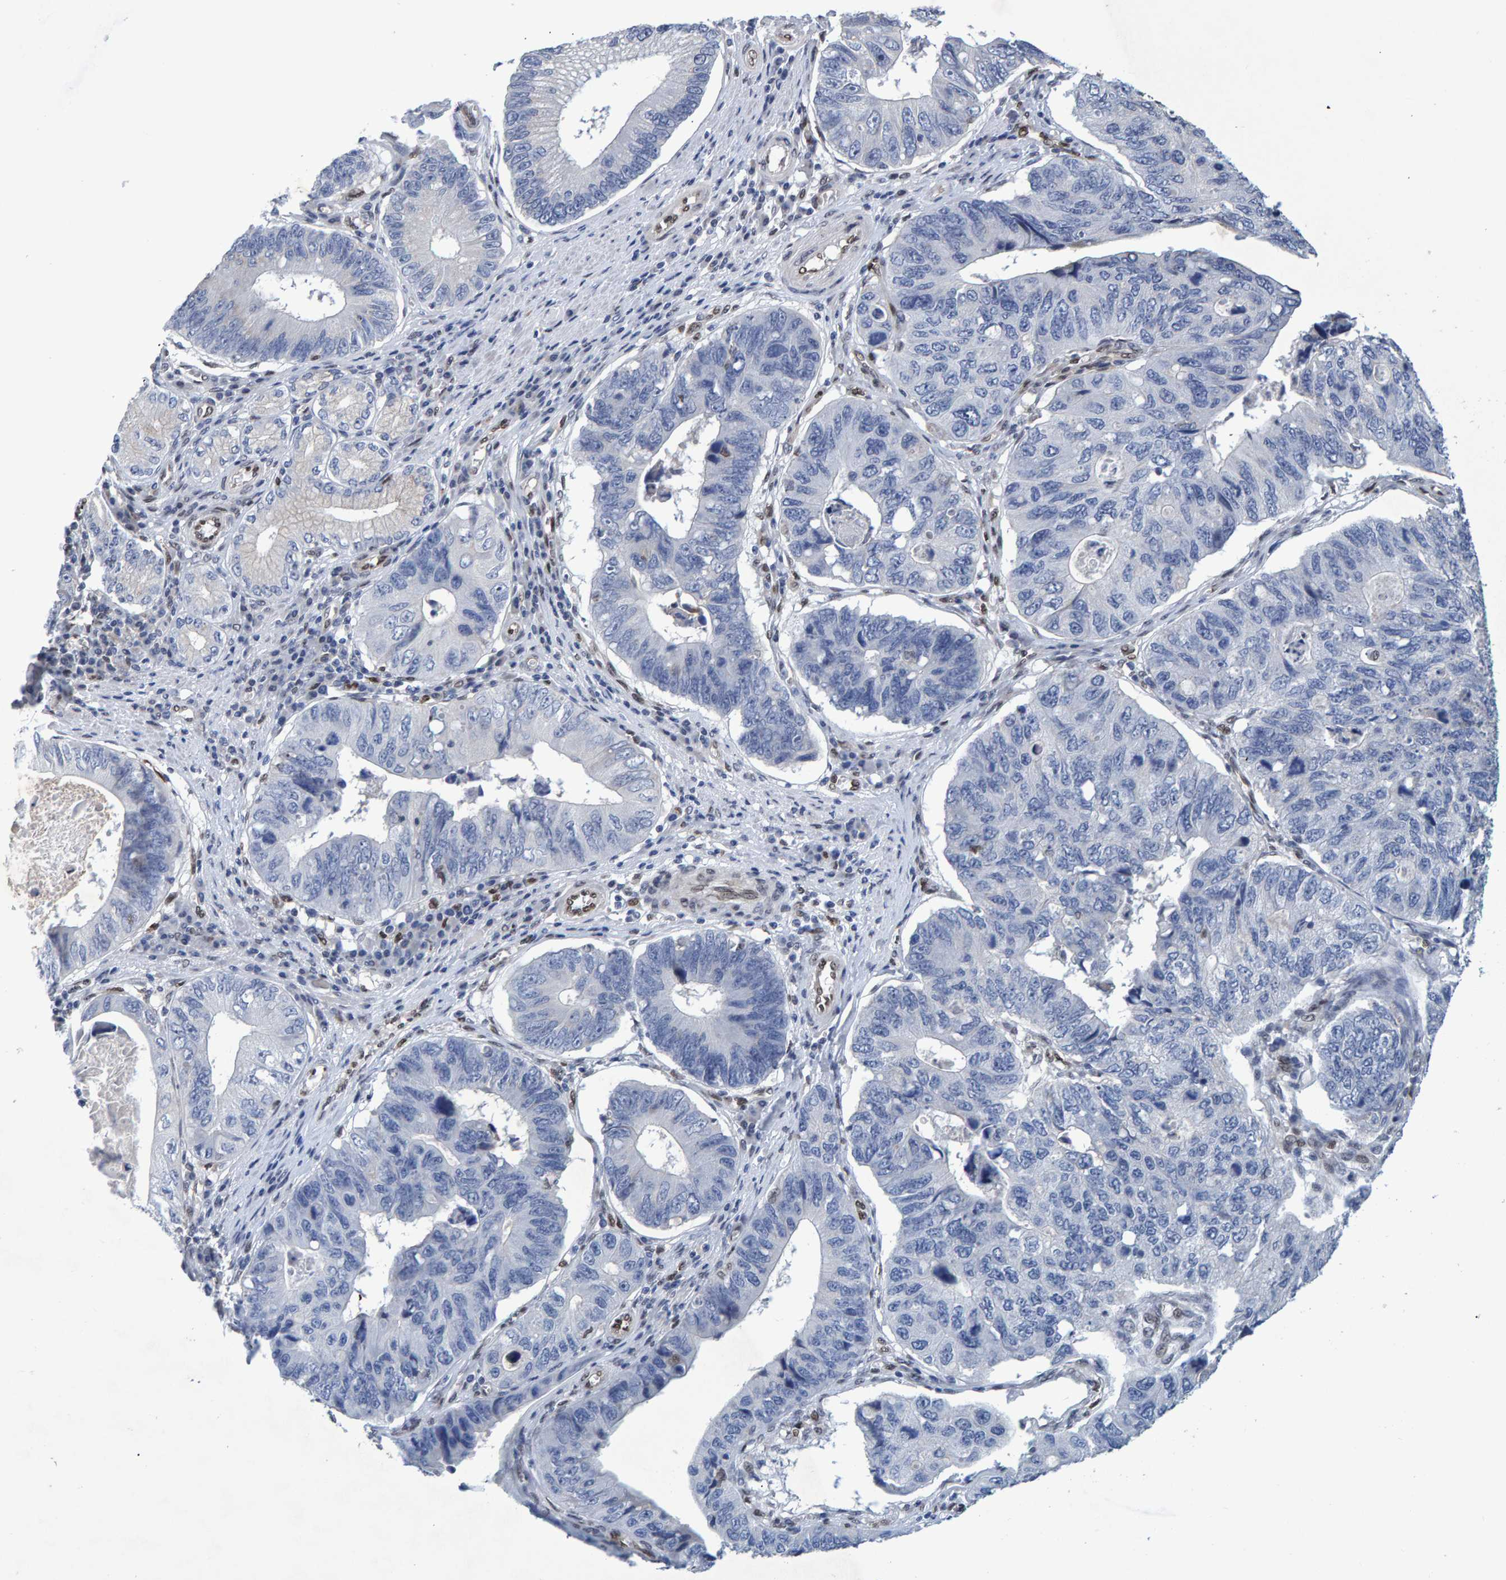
{"staining": {"intensity": "weak", "quantity": "<25%", "location": "cytoplasmic/membranous"}, "tissue": "stomach cancer", "cell_type": "Tumor cells", "image_type": "cancer", "snomed": [{"axis": "morphology", "description": "Adenocarcinoma, NOS"}, {"axis": "topography", "description": "Stomach"}], "caption": "Stomach cancer (adenocarcinoma) stained for a protein using immunohistochemistry reveals no staining tumor cells.", "gene": "QKI", "patient": {"sex": "male", "age": 59}}